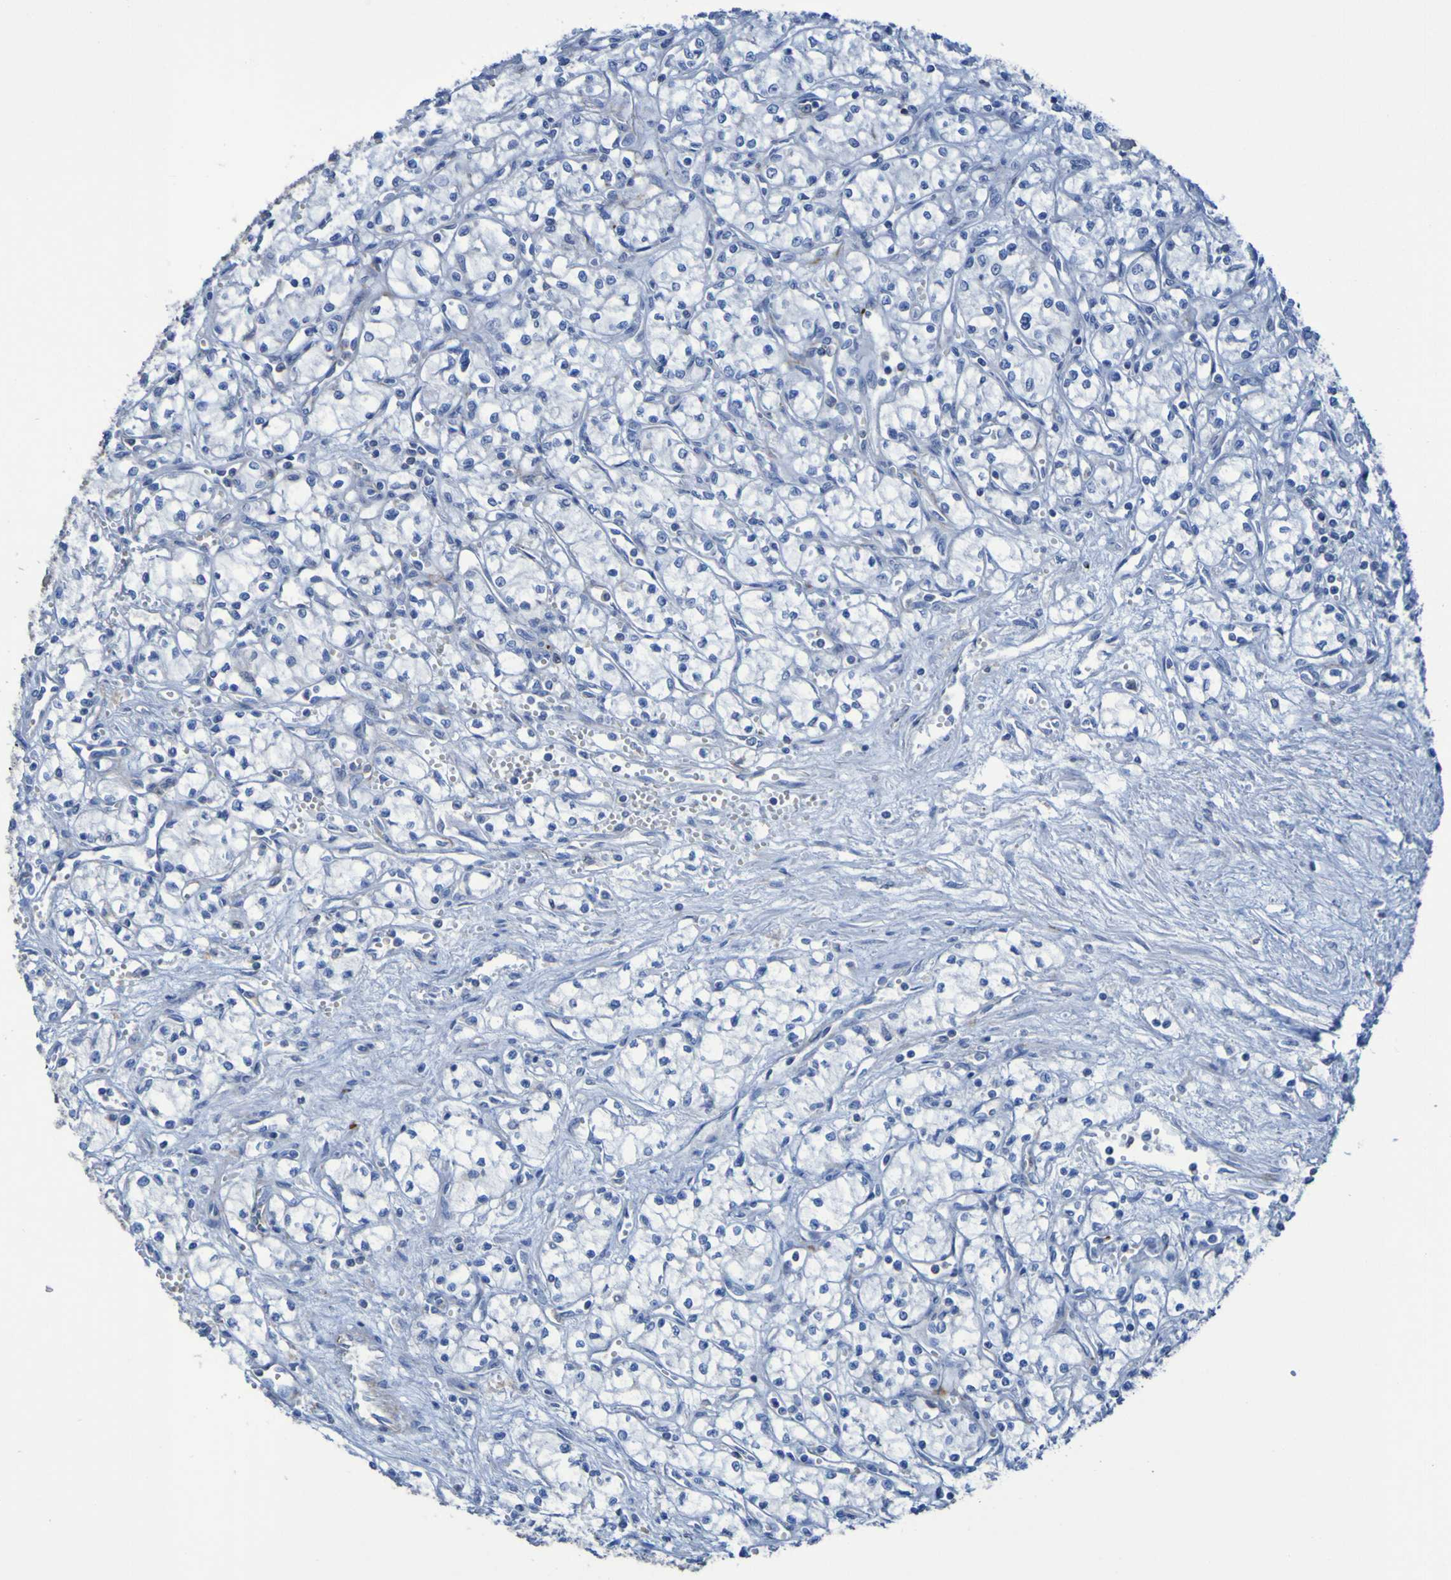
{"staining": {"intensity": "negative", "quantity": "none", "location": "none"}, "tissue": "renal cancer", "cell_type": "Tumor cells", "image_type": "cancer", "snomed": [{"axis": "morphology", "description": "Normal tissue, NOS"}, {"axis": "morphology", "description": "Adenocarcinoma, NOS"}, {"axis": "topography", "description": "Kidney"}], "caption": "Renal cancer was stained to show a protein in brown. There is no significant expression in tumor cells.", "gene": "RNF182", "patient": {"sex": "male", "age": 59}}